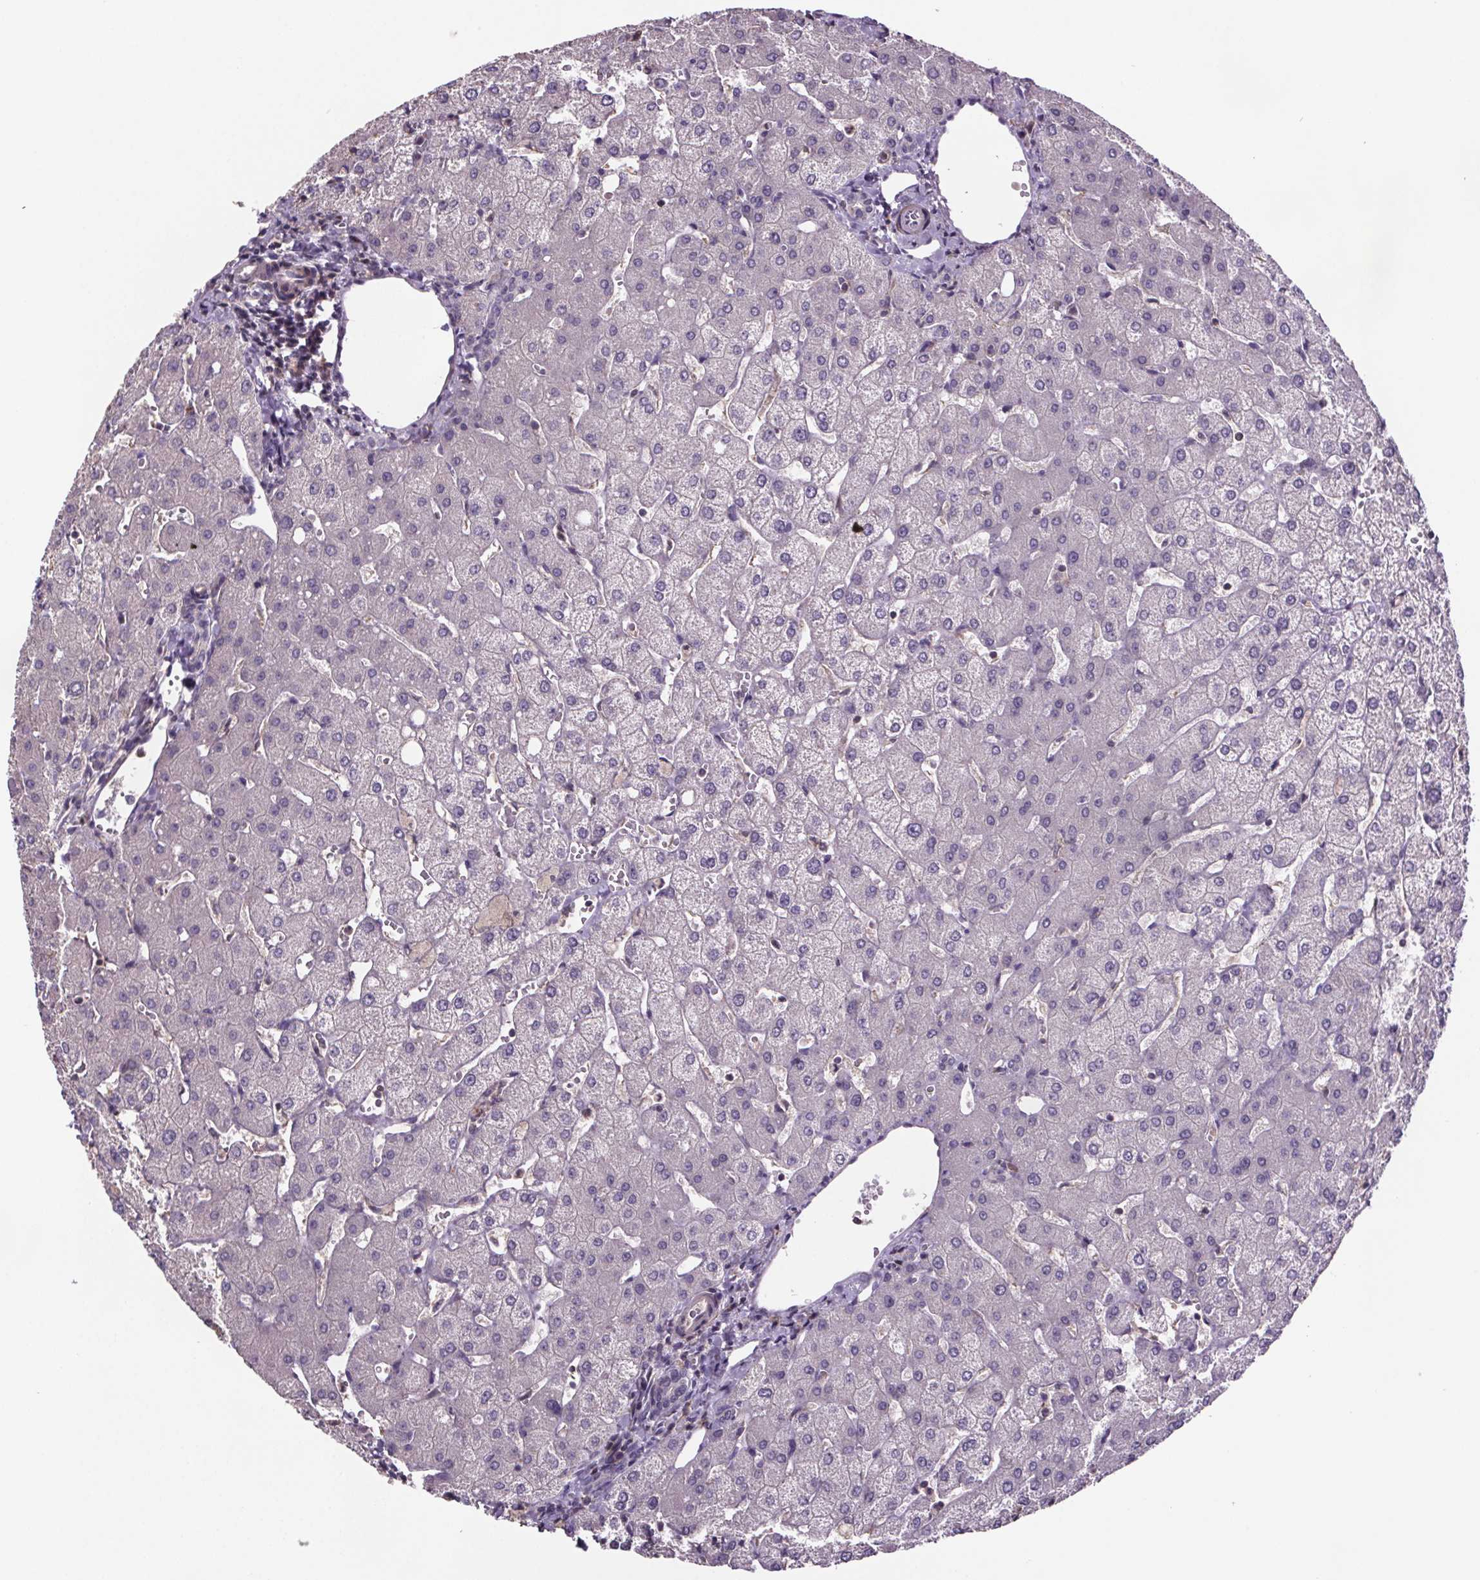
{"staining": {"intensity": "negative", "quantity": "none", "location": "none"}, "tissue": "liver", "cell_type": "Cholangiocytes", "image_type": "normal", "snomed": [{"axis": "morphology", "description": "Normal tissue, NOS"}, {"axis": "topography", "description": "Liver"}], "caption": "The image reveals no staining of cholangiocytes in unremarkable liver. The staining was performed using DAB to visualize the protein expression in brown, while the nuclei were stained in blue with hematoxylin (Magnification: 20x).", "gene": "CLN3", "patient": {"sex": "female", "age": 54}}